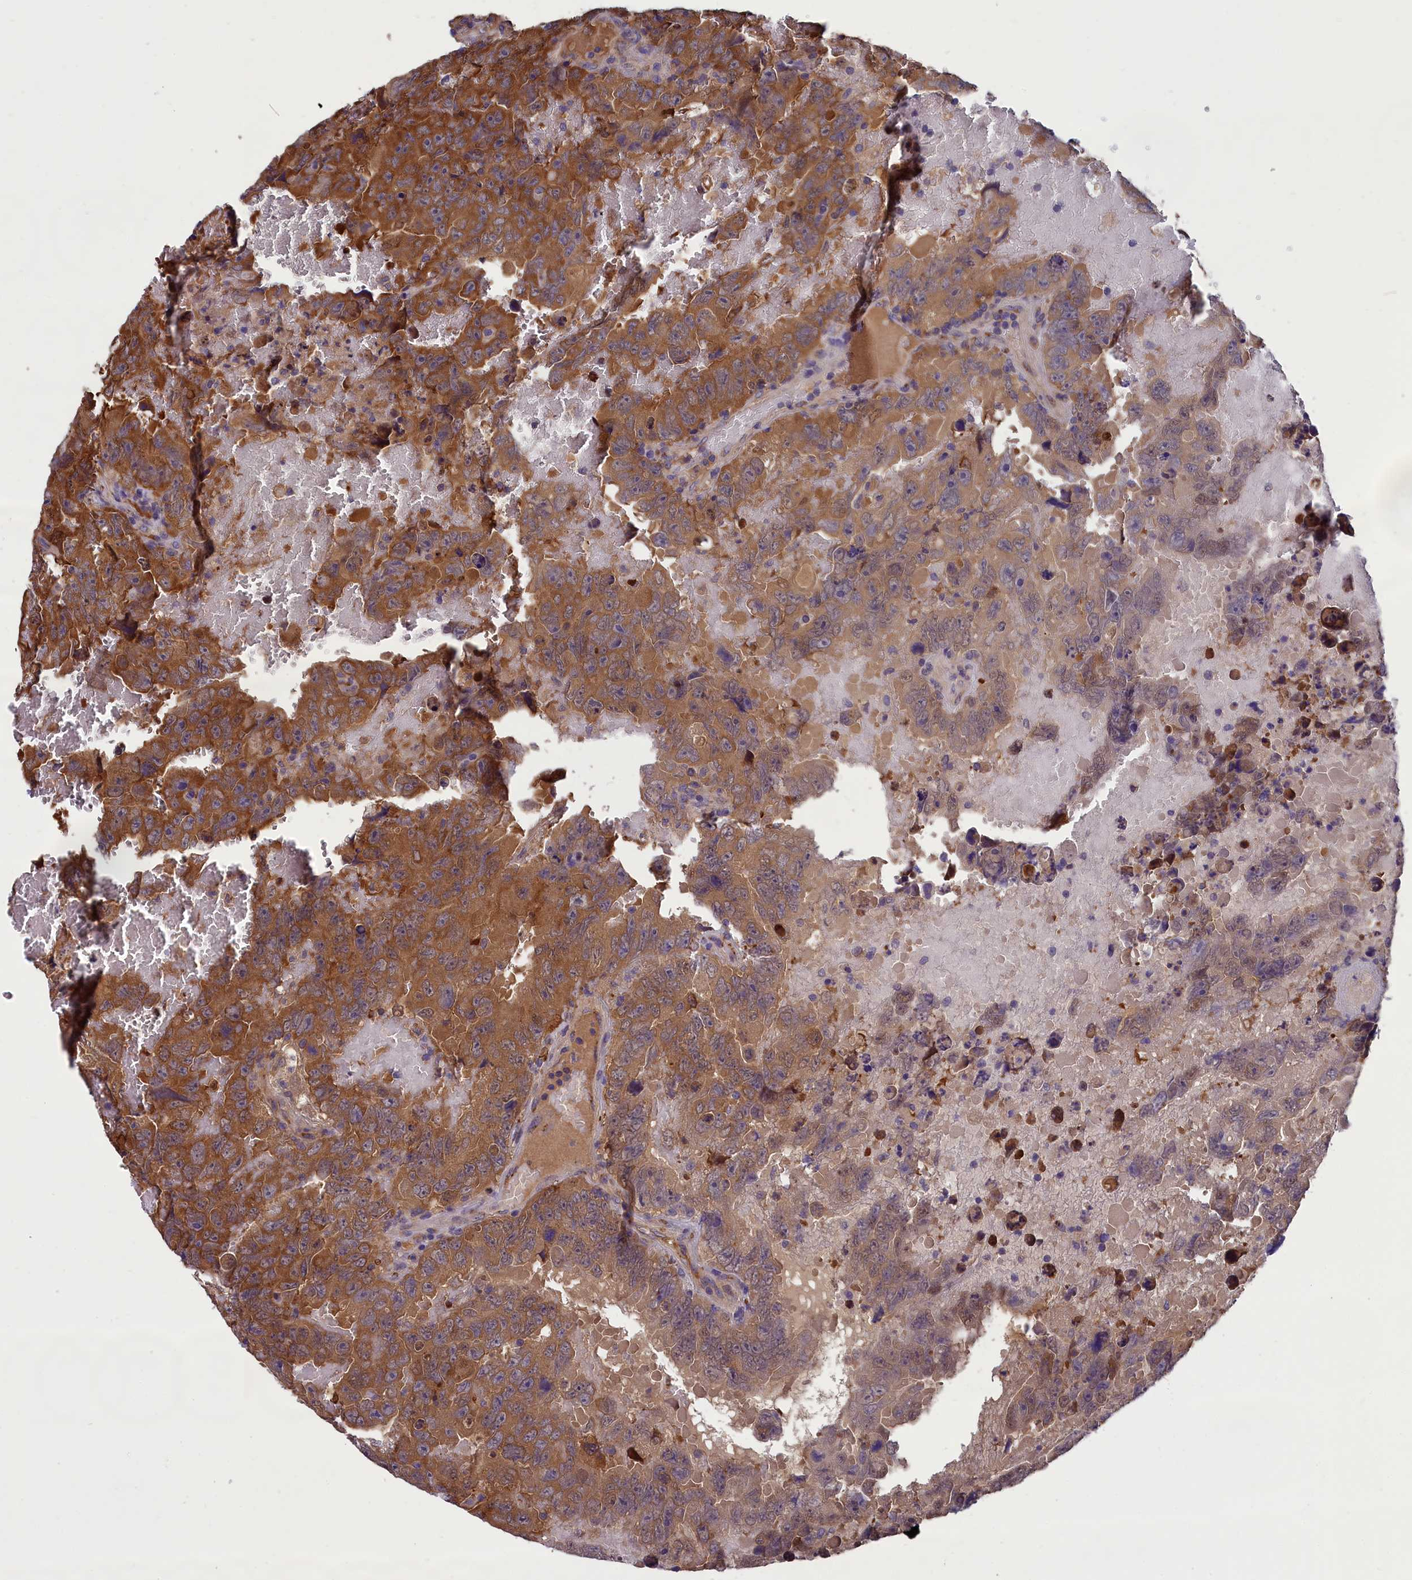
{"staining": {"intensity": "strong", "quantity": ">75%", "location": "cytoplasmic/membranous"}, "tissue": "testis cancer", "cell_type": "Tumor cells", "image_type": "cancer", "snomed": [{"axis": "morphology", "description": "Carcinoma, Embryonal, NOS"}, {"axis": "topography", "description": "Testis"}], "caption": "Immunohistochemical staining of testis cancer displays strong cytoplasmic/membranous protein expression in about >75% of tumor cells. Ihc stains the protein of interest in brown and the nuclei are stained blue.", "gene": "ABCC8", "patient": {"sex": "male", "age": 45}}